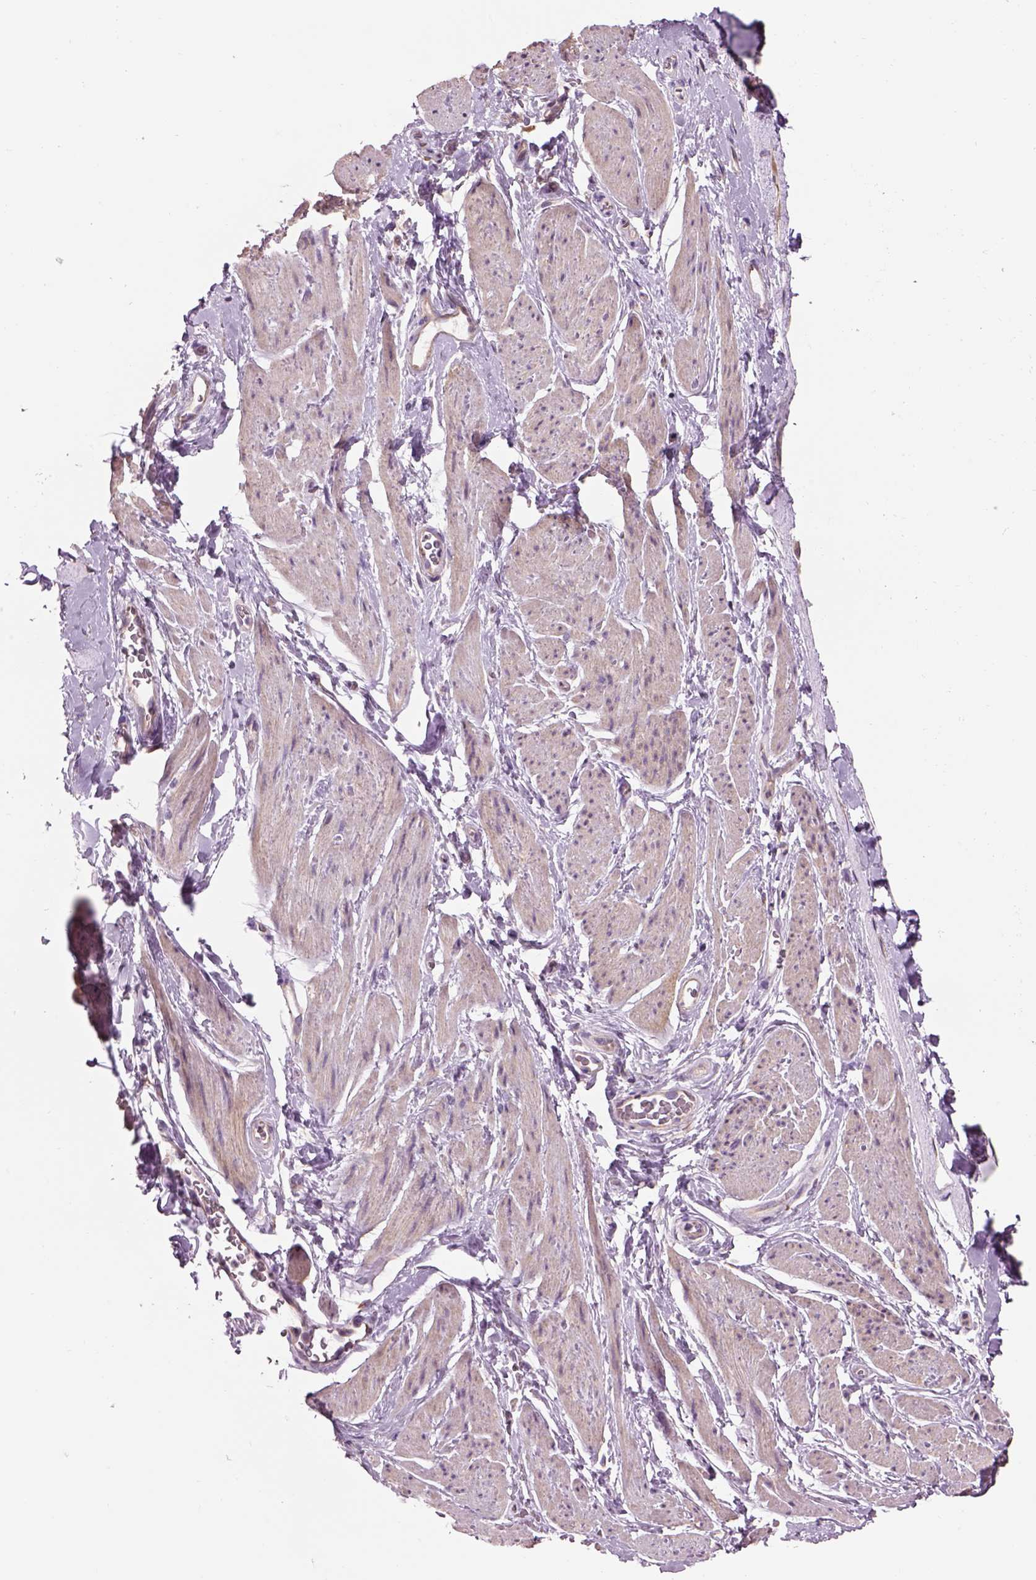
{"staining": {"intensity": "weak", "quantity": "<25%", "location": "cytoplasmic/membranous"}, "tissue": "adipose tissue", "cell_type": "Adipocytes", "image_type": "normal", "snomed": [{"axis": "morphology", "description": "Normal tissue, NOS"}, {"axis": "topography", "description": "Anal"}, {"axis": "topography", "description": "Peripheral nerve tissue"}], "caption": "Micrograph shows no protein expression in adipocytes of benign adipose tissue.", "gene": "IFT52", "patient": {"sex": "male", "age": 53}}